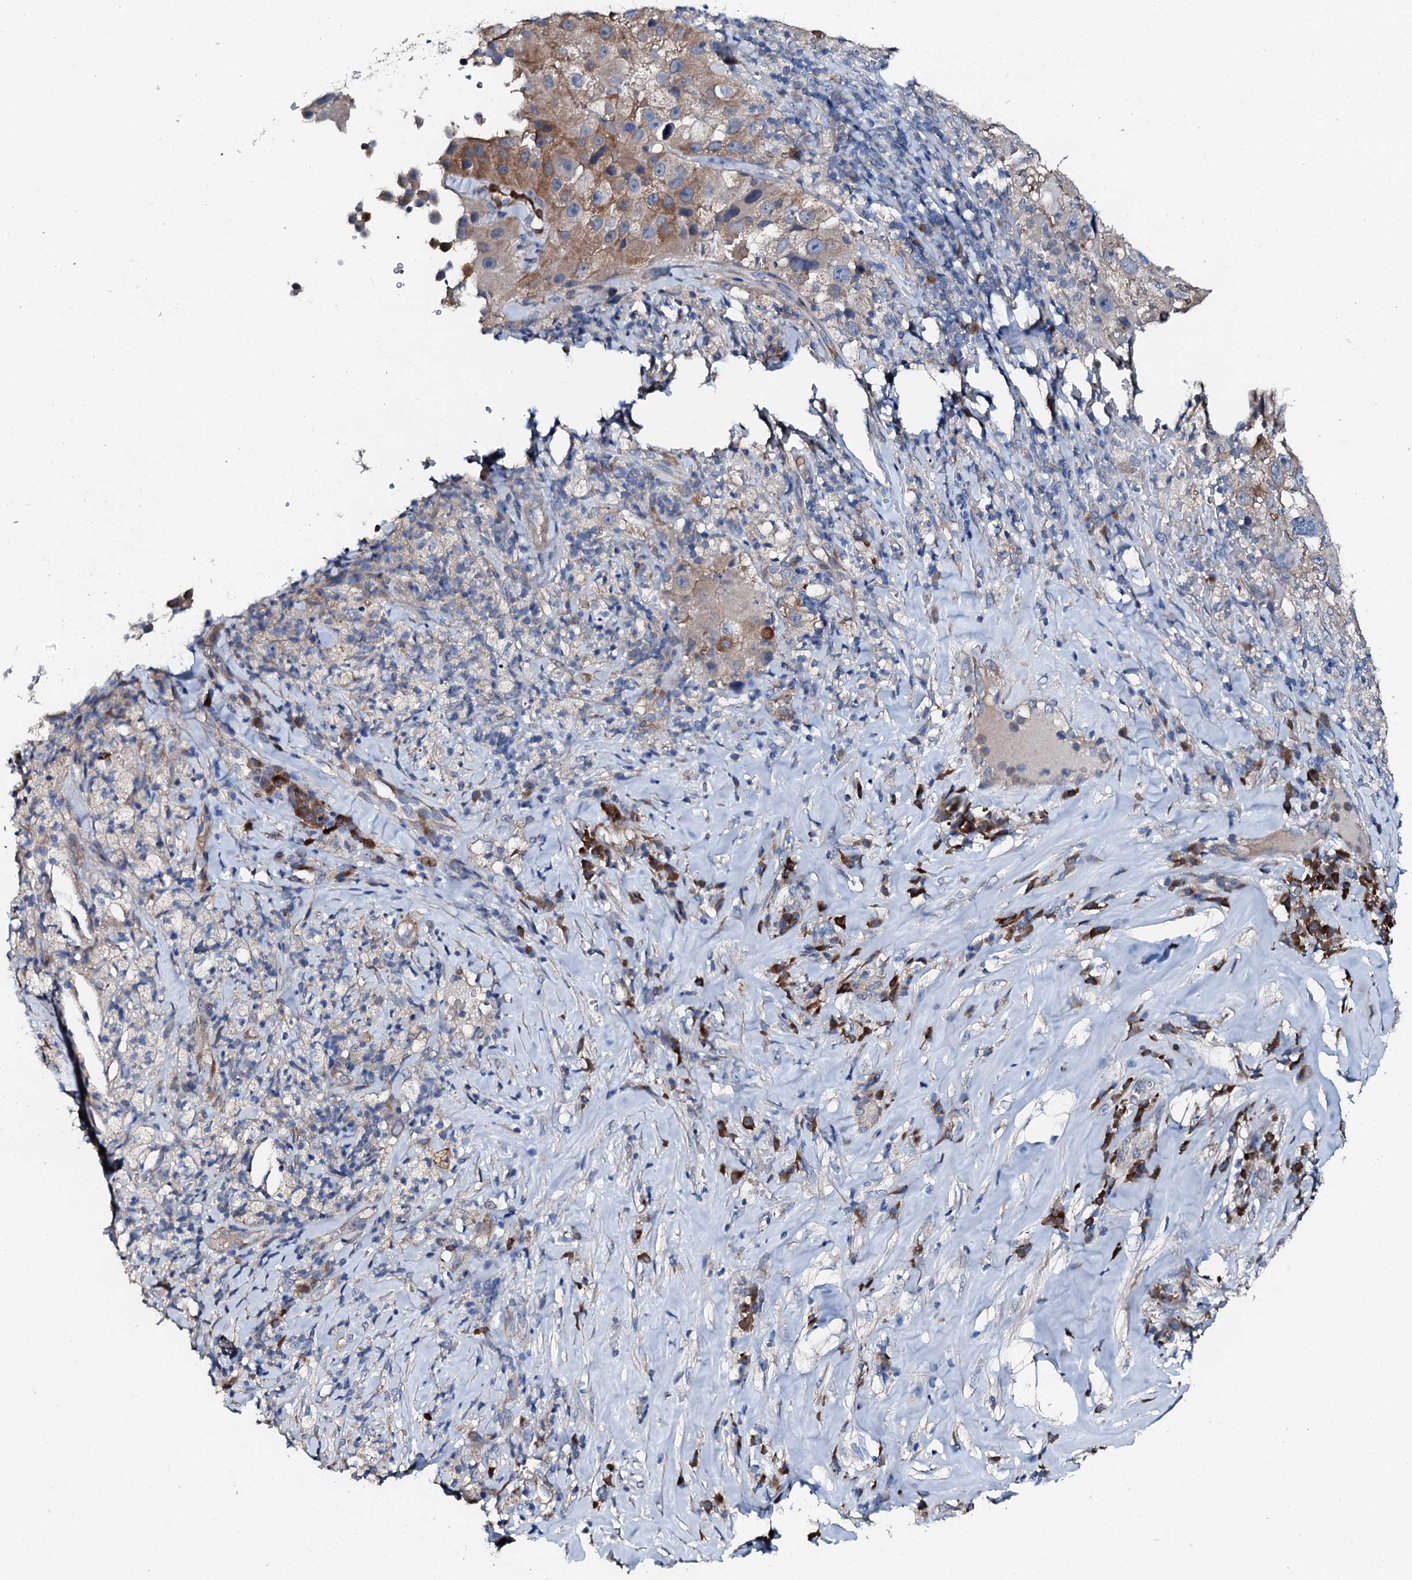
{"staining": {"intensity": "moderate", "quantity": "<25%", "location": "cytoplasmic/membranous"}, "tissue": "melanoma", "cell_type": "Tumor cells", "image_type": "cancer", "snomed": [{"axis": "morphology", "description": "Malignant melanoma, Metastatic site"}, {"axis": "topography", "description": "Lymph node"}], "caption": "Moderate cytoplasmic/membranous positivity for a protein is seen in about <25% of tumor cells of melanoma using immunohistochemistry (IHC).", "gene": "GFOD2", "patient": {"sex": "male", "age": 62}}